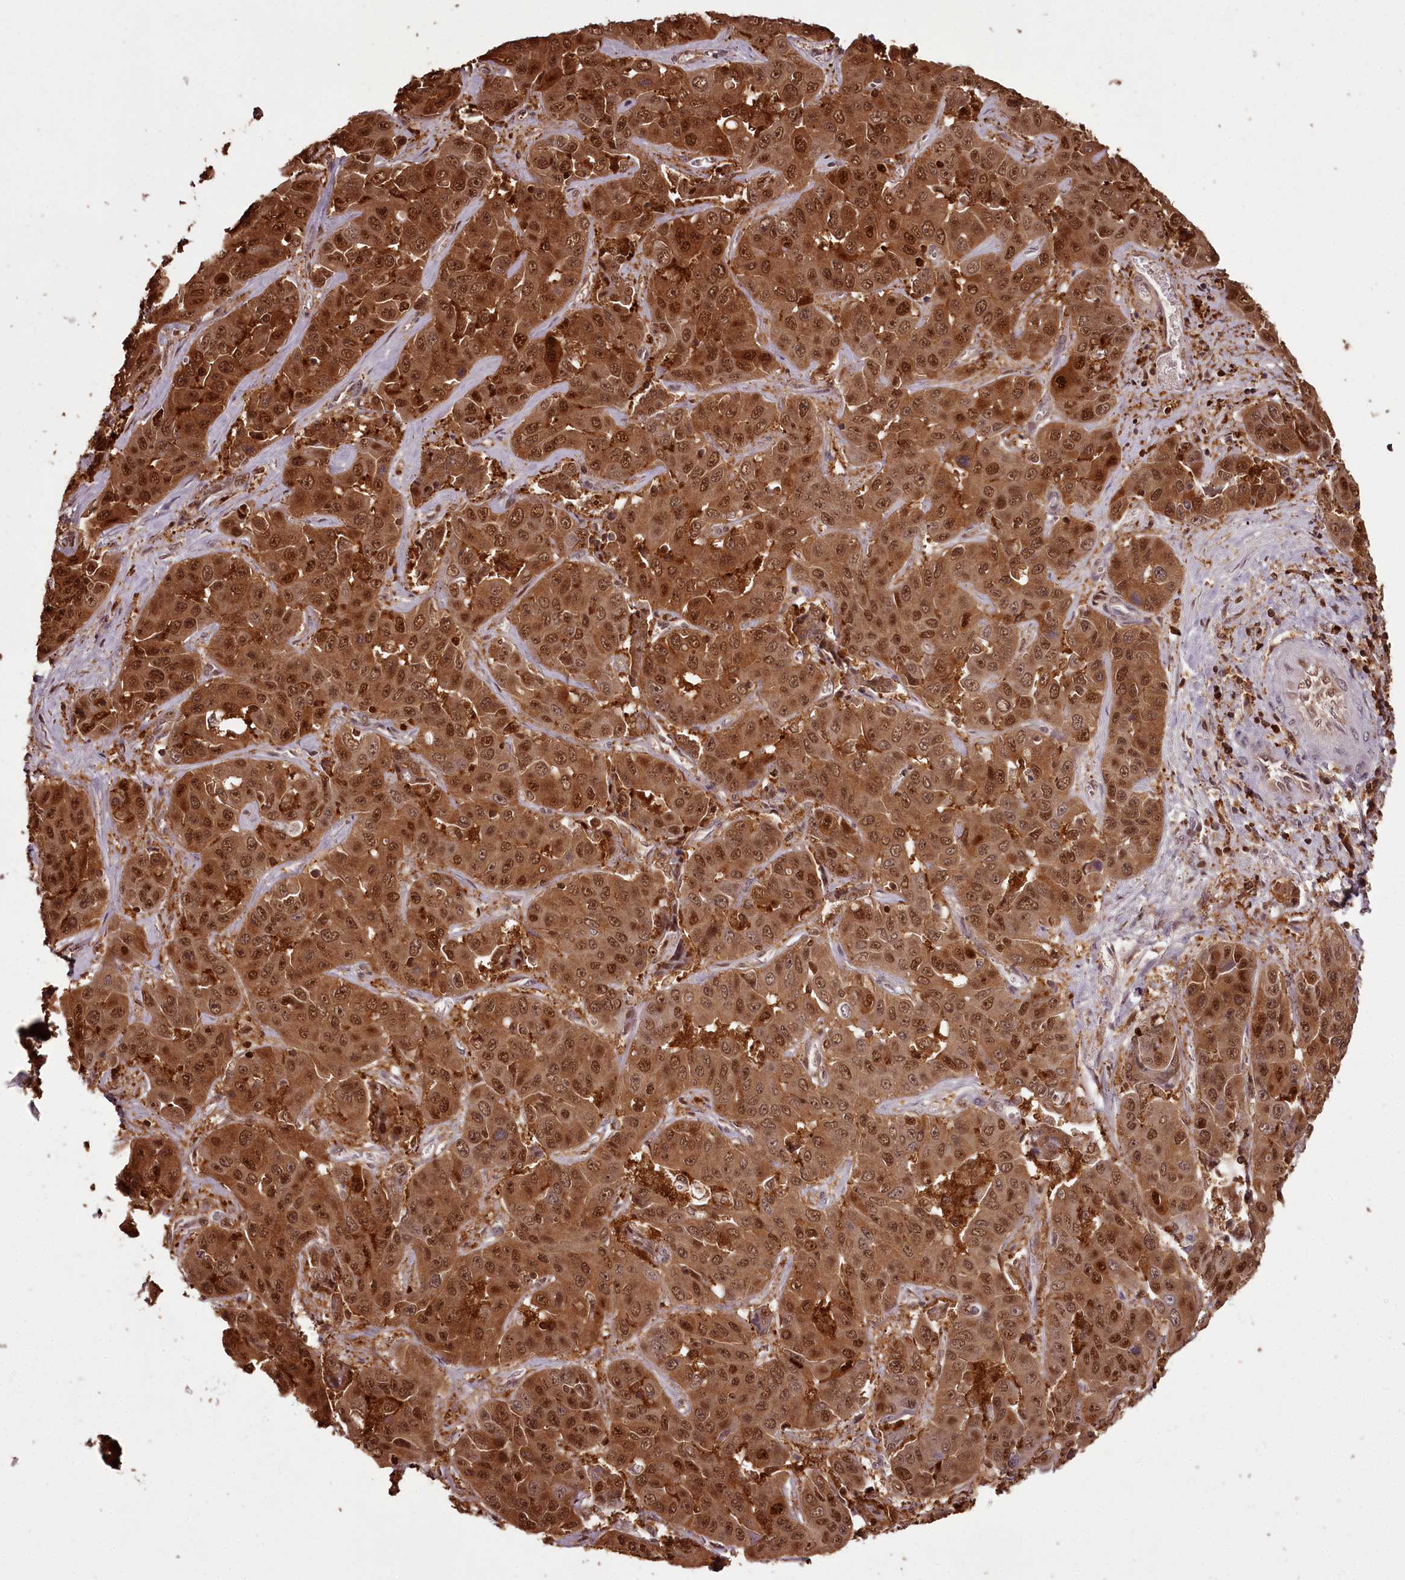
{"staining": {"intensity": "moderate", "quantity": ">75%", "location": "cytoplasmic/membranous,nuclear"}, "tissue": "liver cancer", "cell_type": "Tumor cells", "image_type": "cancer", "snomed": [{"axis": "morphology", "description": "Cholangiocarcinoma"}, {"axis": "topography", "description": "Liver"}], "caption": "Immunohistochemical staining of human liver cancer (cholangiocarcinoma) displays medium levels of moderate cytoplasmic/membranous and nuclear staining in about >75% of tumor cells. The protein is shown in brown color, while the nuclei are stained blue.", "gene": "NPRL2", "patient": {"sex": "female", "age": 52}}